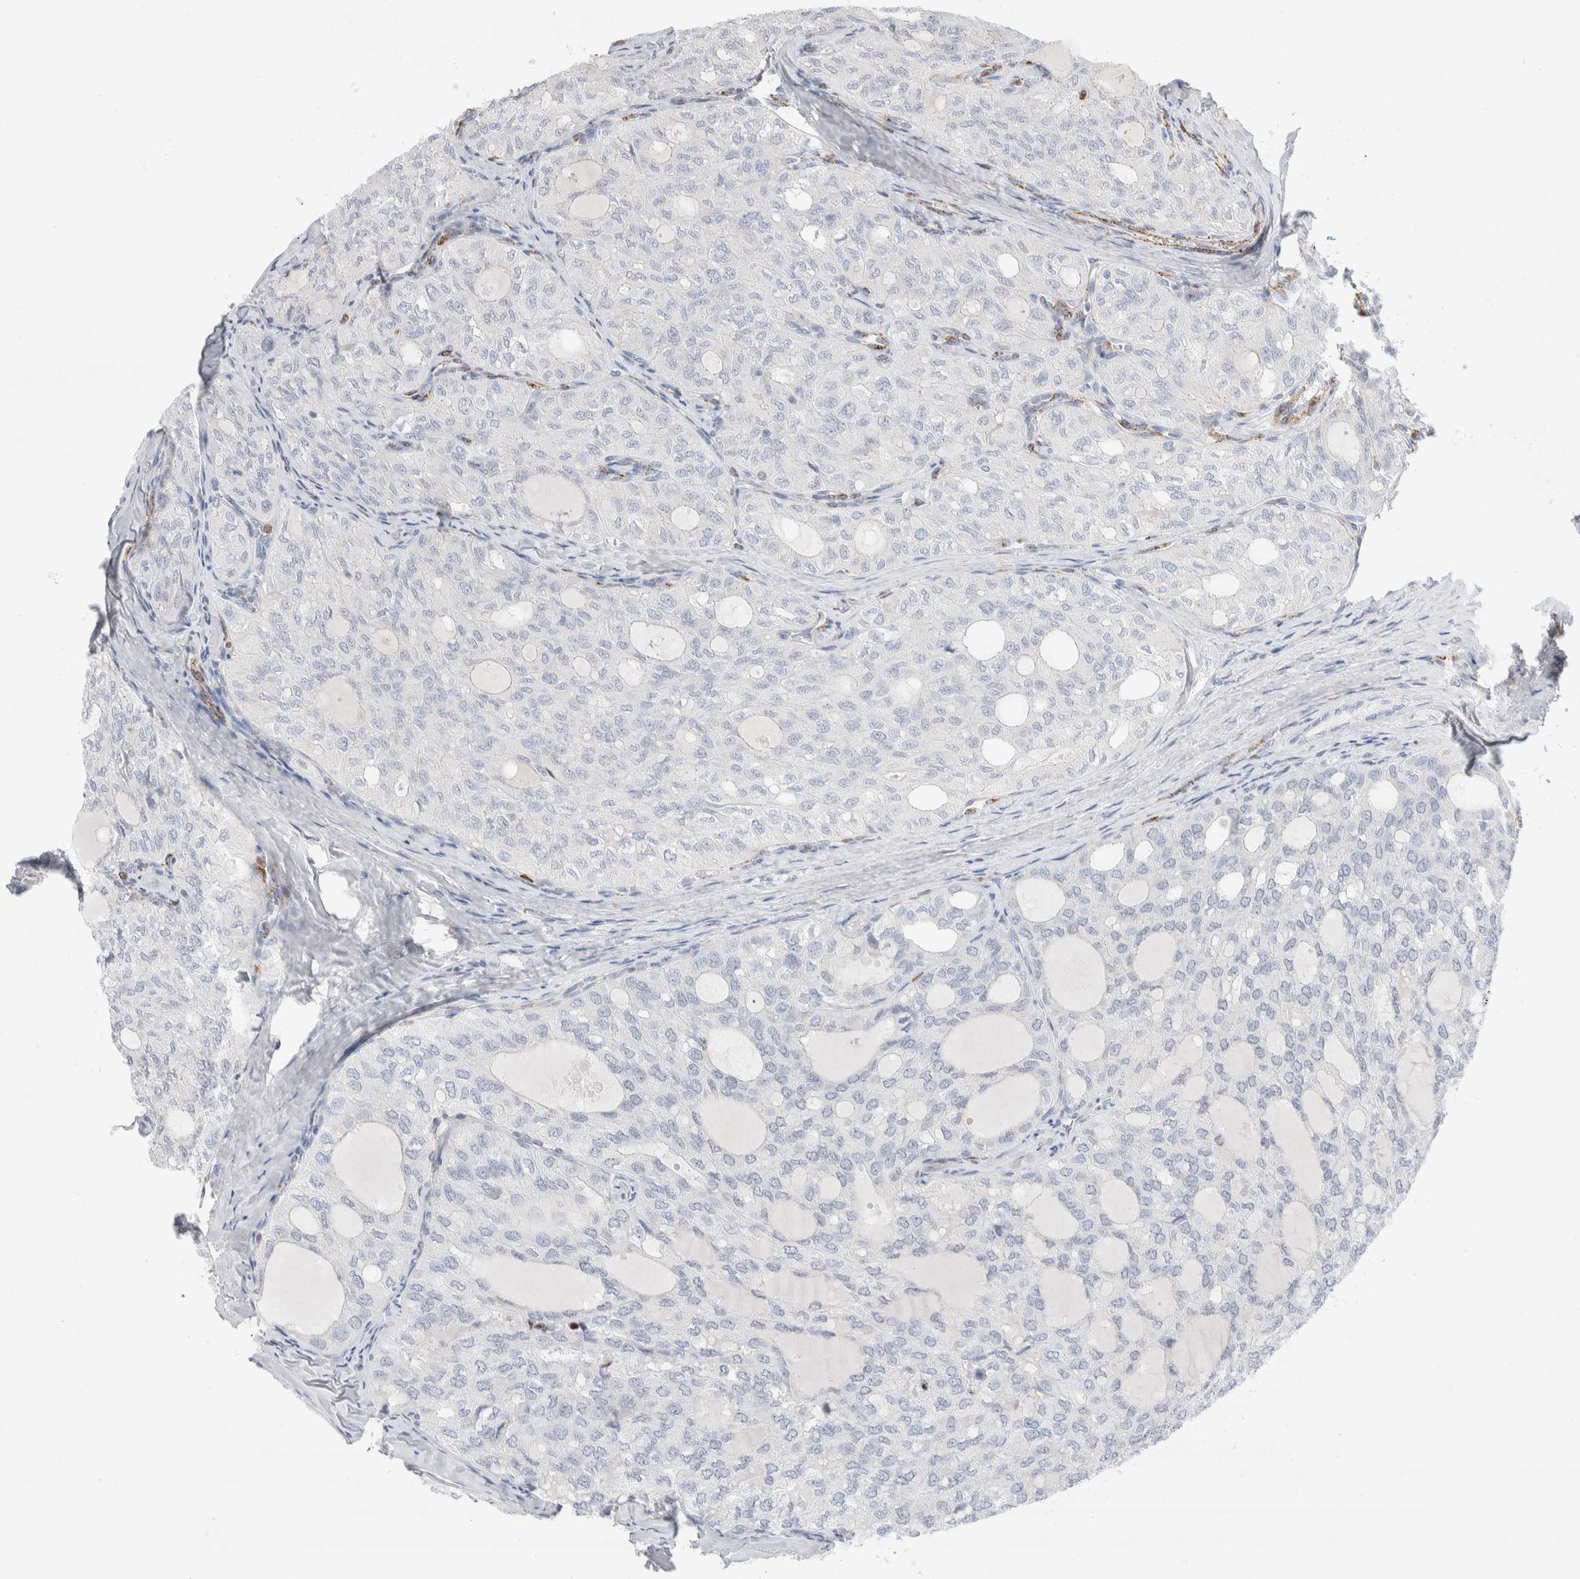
{"staining": {"intensity": "negative", "quantity": "none", "location": "none"}, "tissue": "thyroid cancer", "cell_type": "Tumor cells", "image_type": "cancer", "snomed": [{"axis": "morphology", "description": "Follicular adenoma carcinoma, NOS"}, {"axis": "topography", "description": "Thyroid gland"}], "caption": "DAB (3,3'-diaminobenzidine) immunohistochemical staining of human follicular adenoma carcinoma (thyroid) reveals no significant positivity in tumor cells.", "gene": "SEPTIN4", "patient": {"sex": "male", "age": 75}}